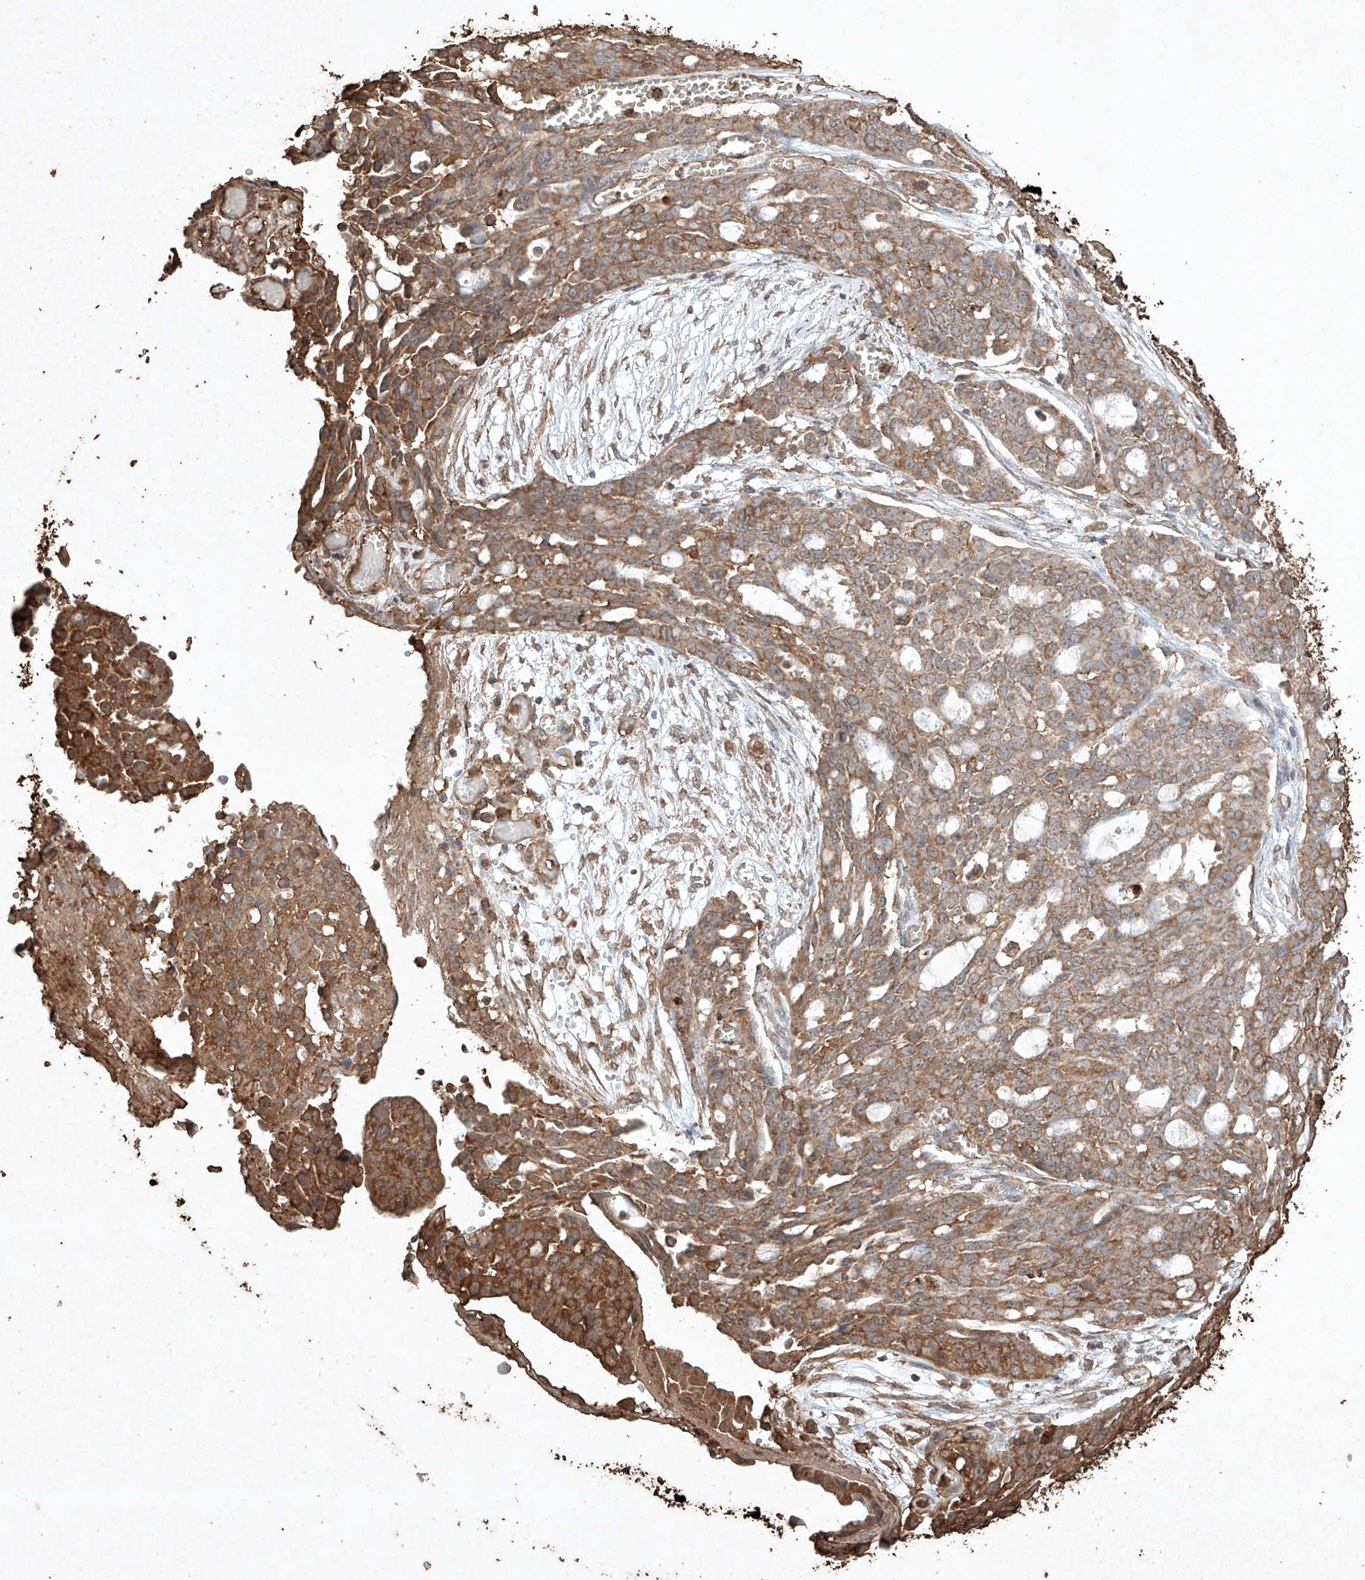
{"staining": {"intensity": "moderate", "quantity": ">75%", "location": "cytoplasmic/membranous"}, "tissue": "ovarian cancer", "cell_type": "Tumor cells", "image_type": "cancer", "snomed": [{"axis": "morphology", "description": "Cystadenocarcinoma, serous, NOS"}, {"axis": "topography", "description": "Soft tissue"}, {"axis": "topography", "description": "Ovary"}], "caption": "Approximately >75% of tumor cells in ovarian cancer display moderate cytoplasmic/membranous protein expression as visualized by brown immunohistochemical staining.", "gene": "M6PR", "patient": {"sex": "female", "age": 57}}